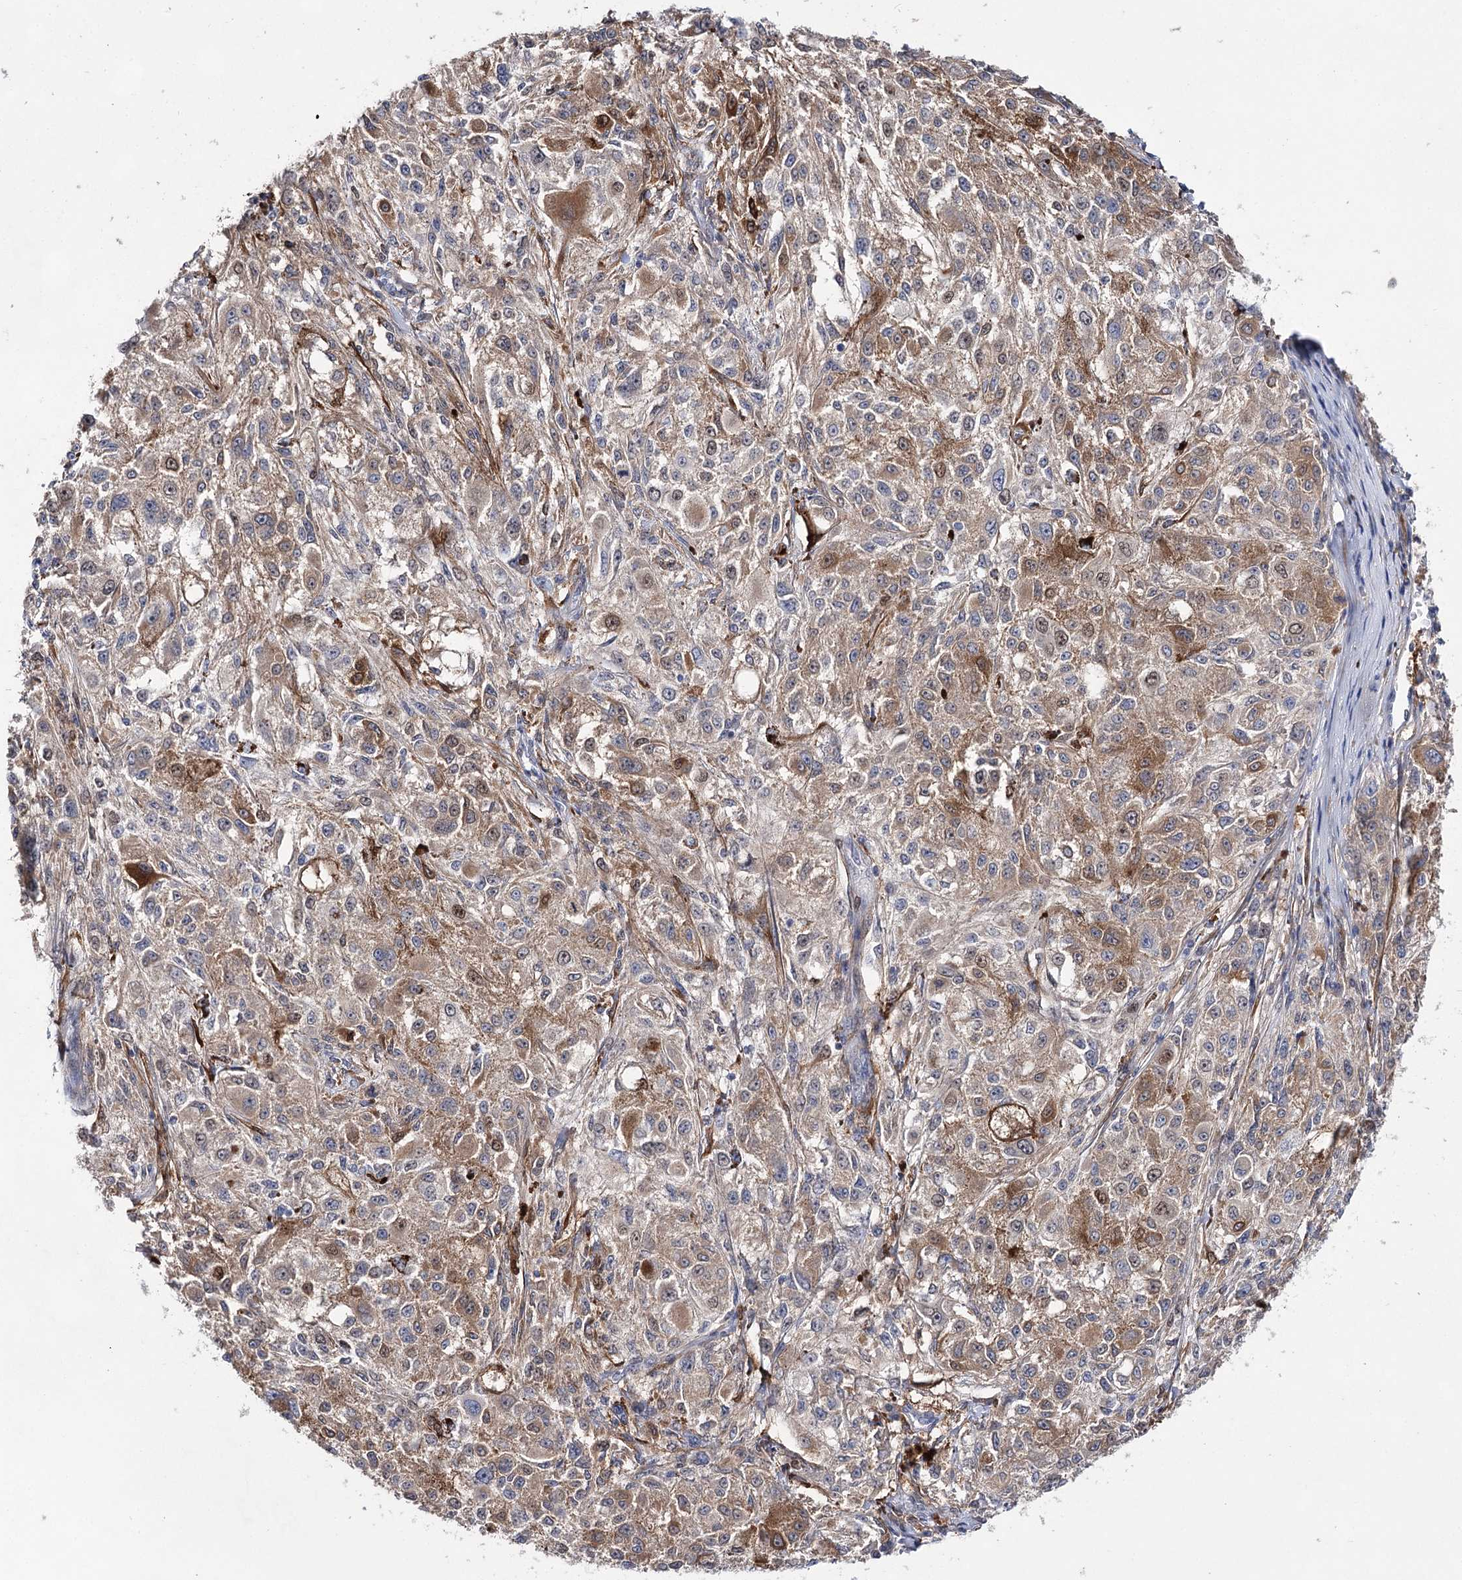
{"staining": {"intensity": "moderate", "quantity": "25%-75%", "location": "cytoplasmic/membranous"}, "tissue": "melanoma", "cell_type": "Tumor cells", "image_type": "cancer", "snomed": [{"axis": "morphology", "description": "Necrosis, NOS"}, {"axis": "morphology", "description": "Malignant melanoma, NOS"}, {"axis": "topography", "description": "Skin"}], "caption": "Immunohistochemical staining of malignant melanoma displays moderate cytoplasmic/membranous protein staining in approximately 25%-75% of tumor cells. The protein of interest is stained brown, and the nuclei are stained in blue (DAB IHC with brightfield microscopy, high magnification).", "gene": "UGDH", "patient": {"sex": "female", "age": 87}}